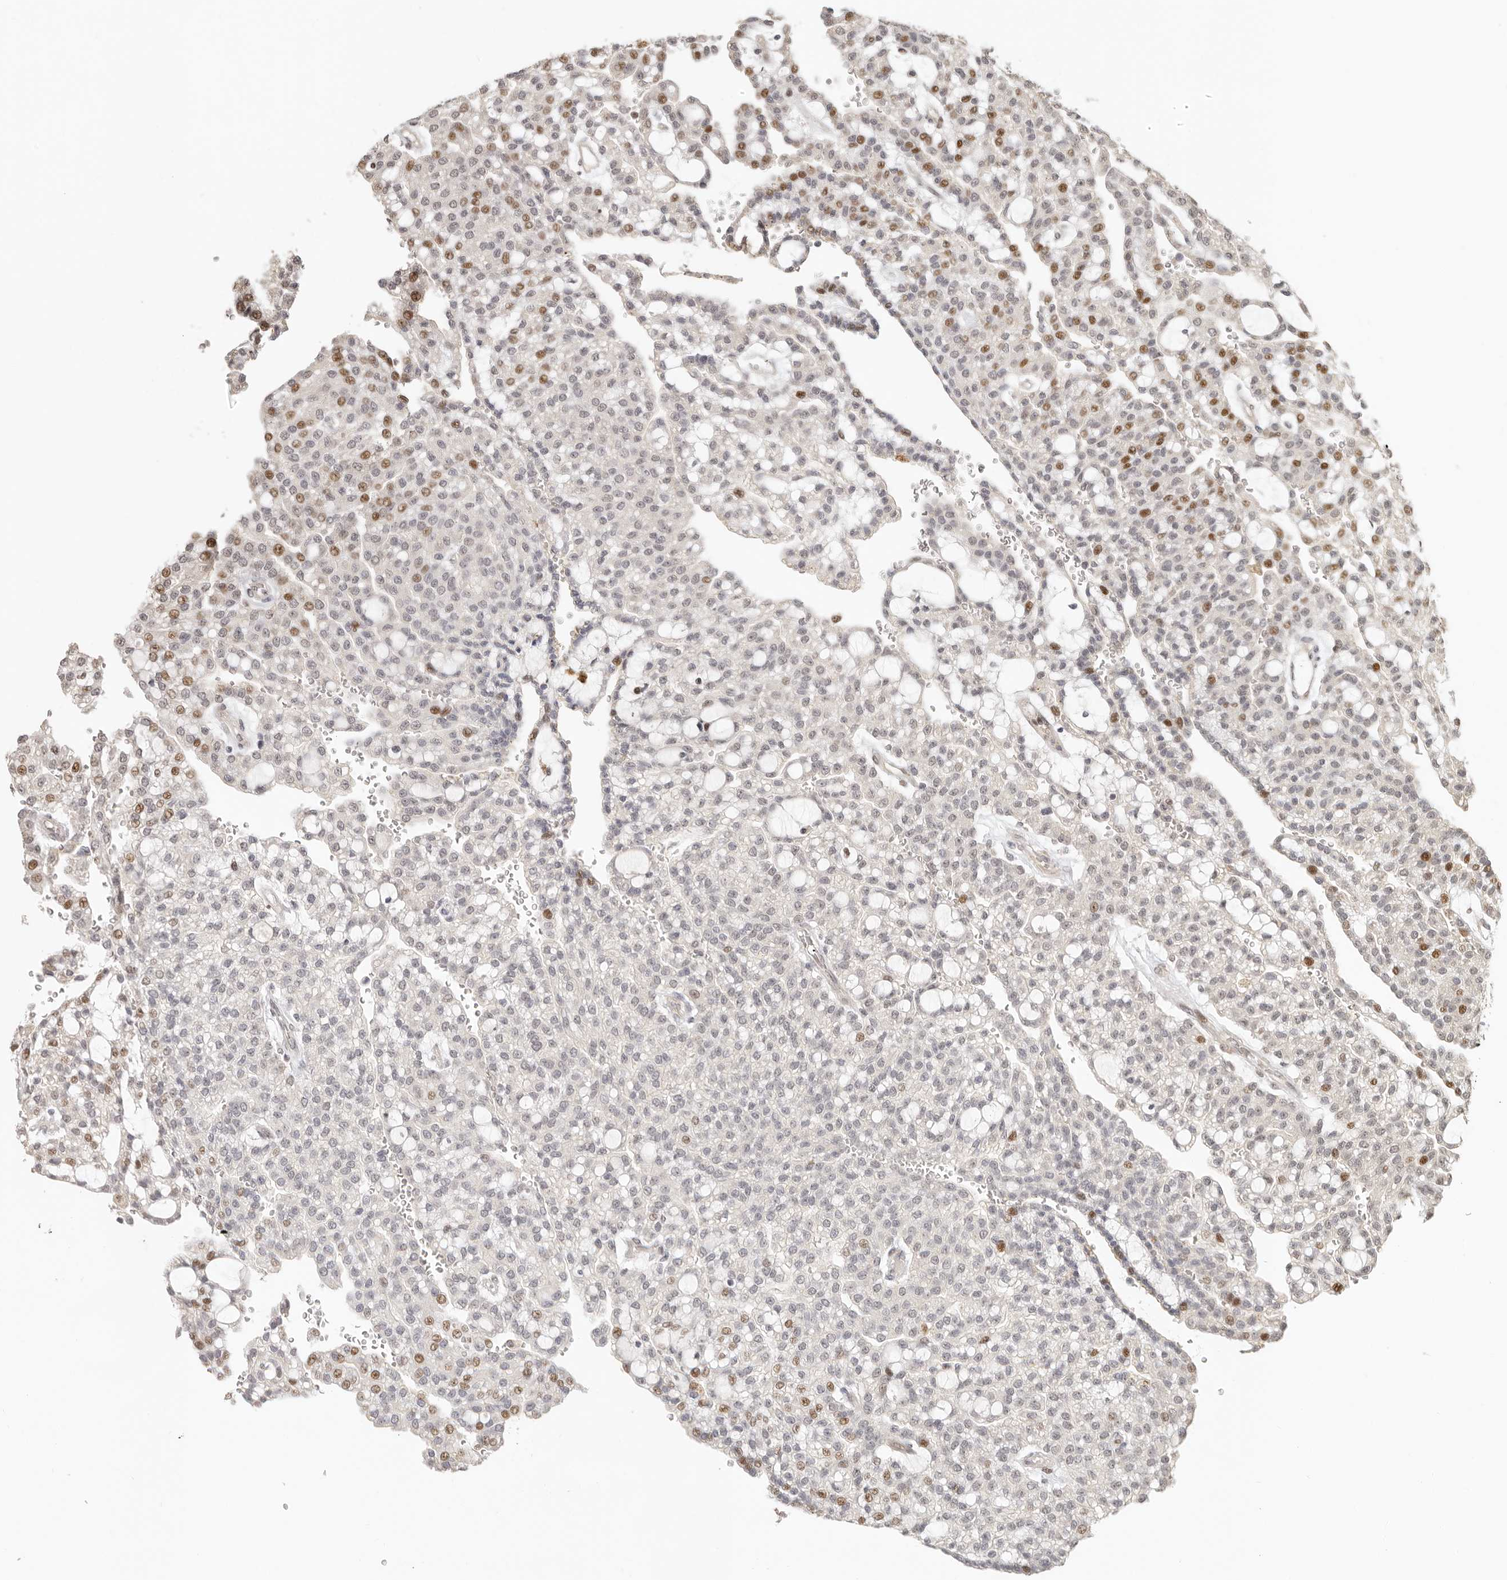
{"staining": {"intensity": "moderate", "quantity": "<25%", "location": "nuclear"}, "tissue": "renal cancer", "cell_type": "Tumor cells", "image_type": "cancer", "snomed": [{"axis": "morphology", "description": "Adenocarcinoma, NOS"}, {"axis": "topography", "description": "Kidney"}], "caption": "This histopathology image demonstrates immunohistochemistry staining of human renal cancer, with low moderate nuclear expression in approximately <25% of tumor cells.", "gene": "GPBP1L1", "patient": {"sex": "male", "age": 63}}